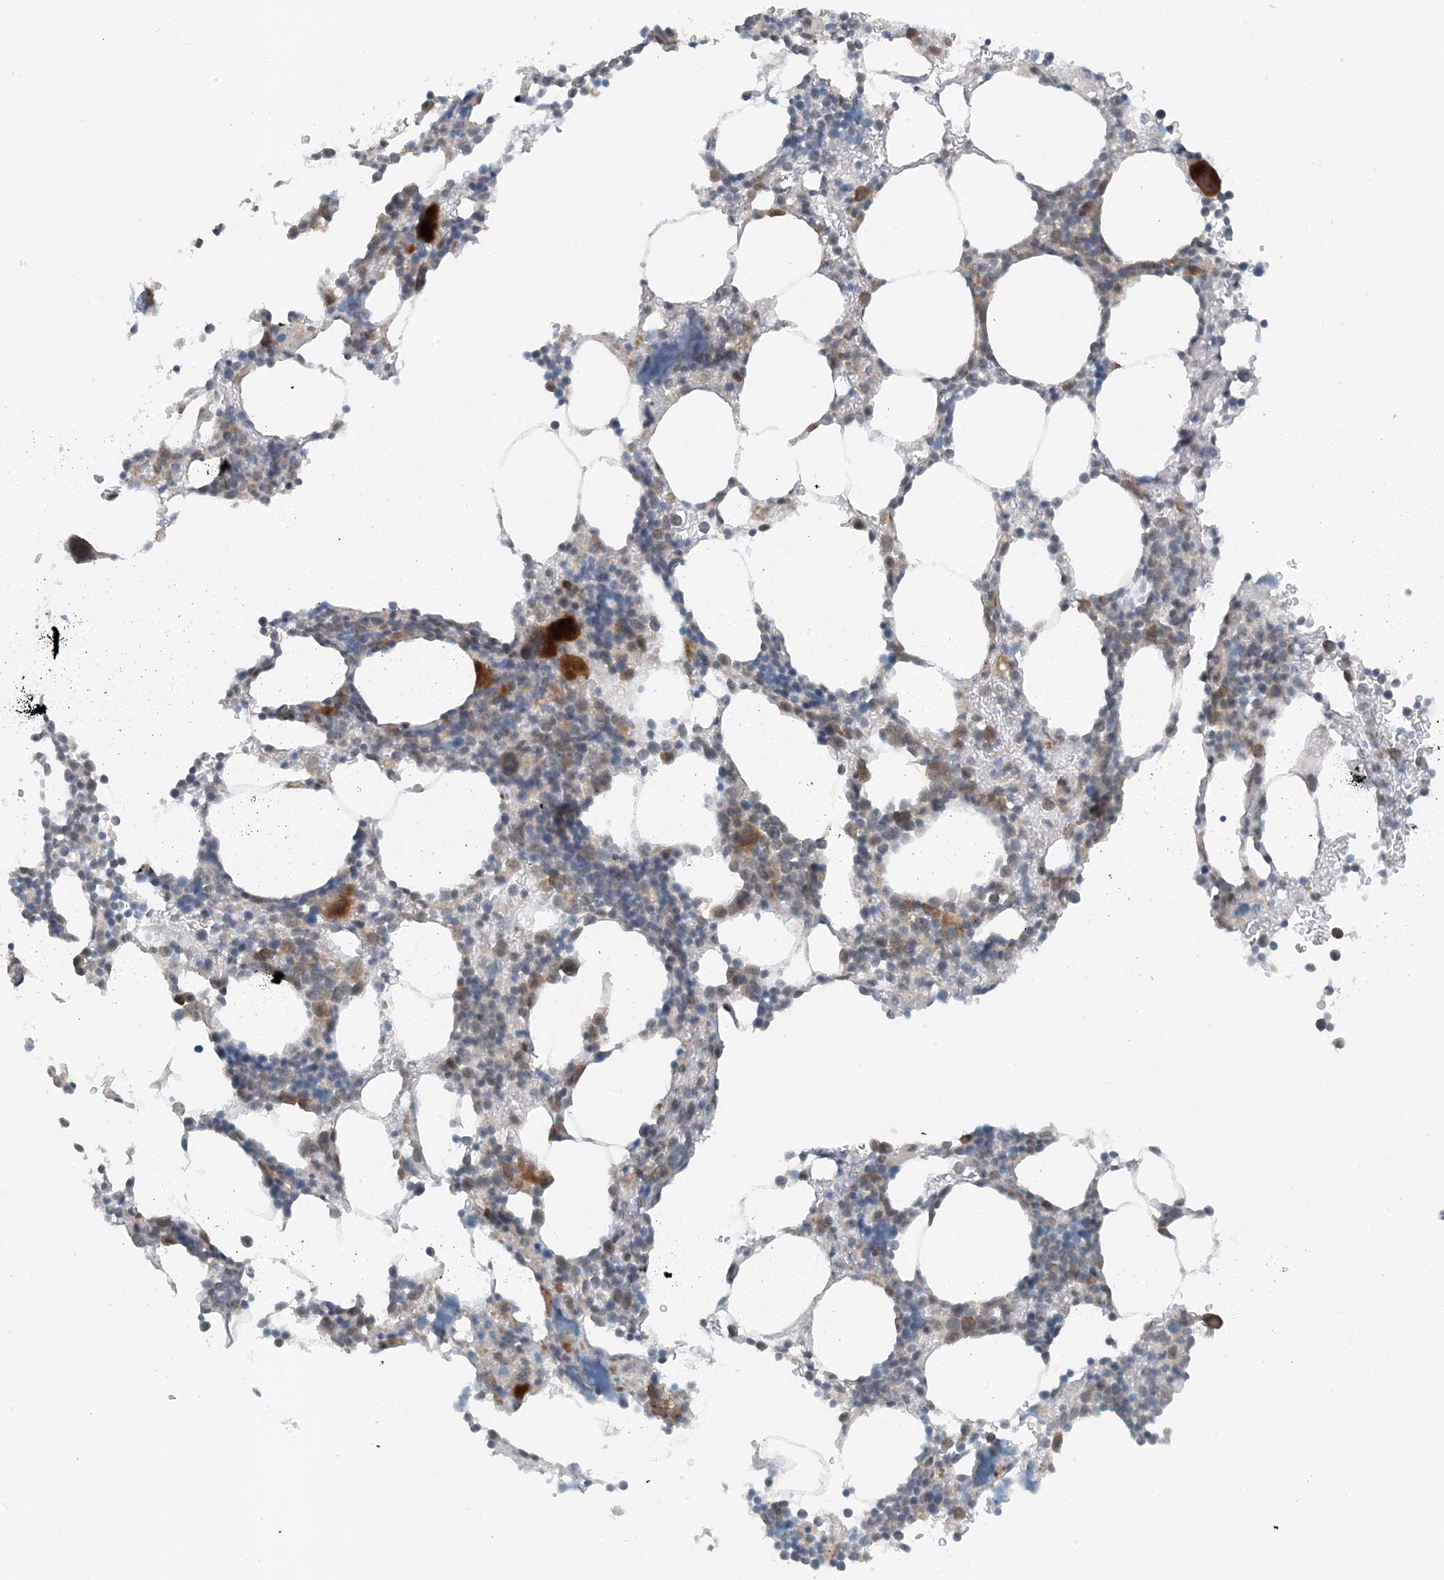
{"staining": {"intensity": "moderate", "quantity": "<25%", "location": "cytoplasmic/membranous"}, "tissue": "bone marrow", "cell_type": "Hematopoietic cells", "image_type": "normal", "snomed": [{"axis": "morphology", "description": "Normal tissue, NOS"}, {"axis": "topography", "description": "Bone marrow"}], "caption": "Hematopoietic cells display moderate cytoplasmic/membranous staining in about <25% of cells in normal bone marrow.", "gene": "MITD1", "patient": {"sex": "male"}}